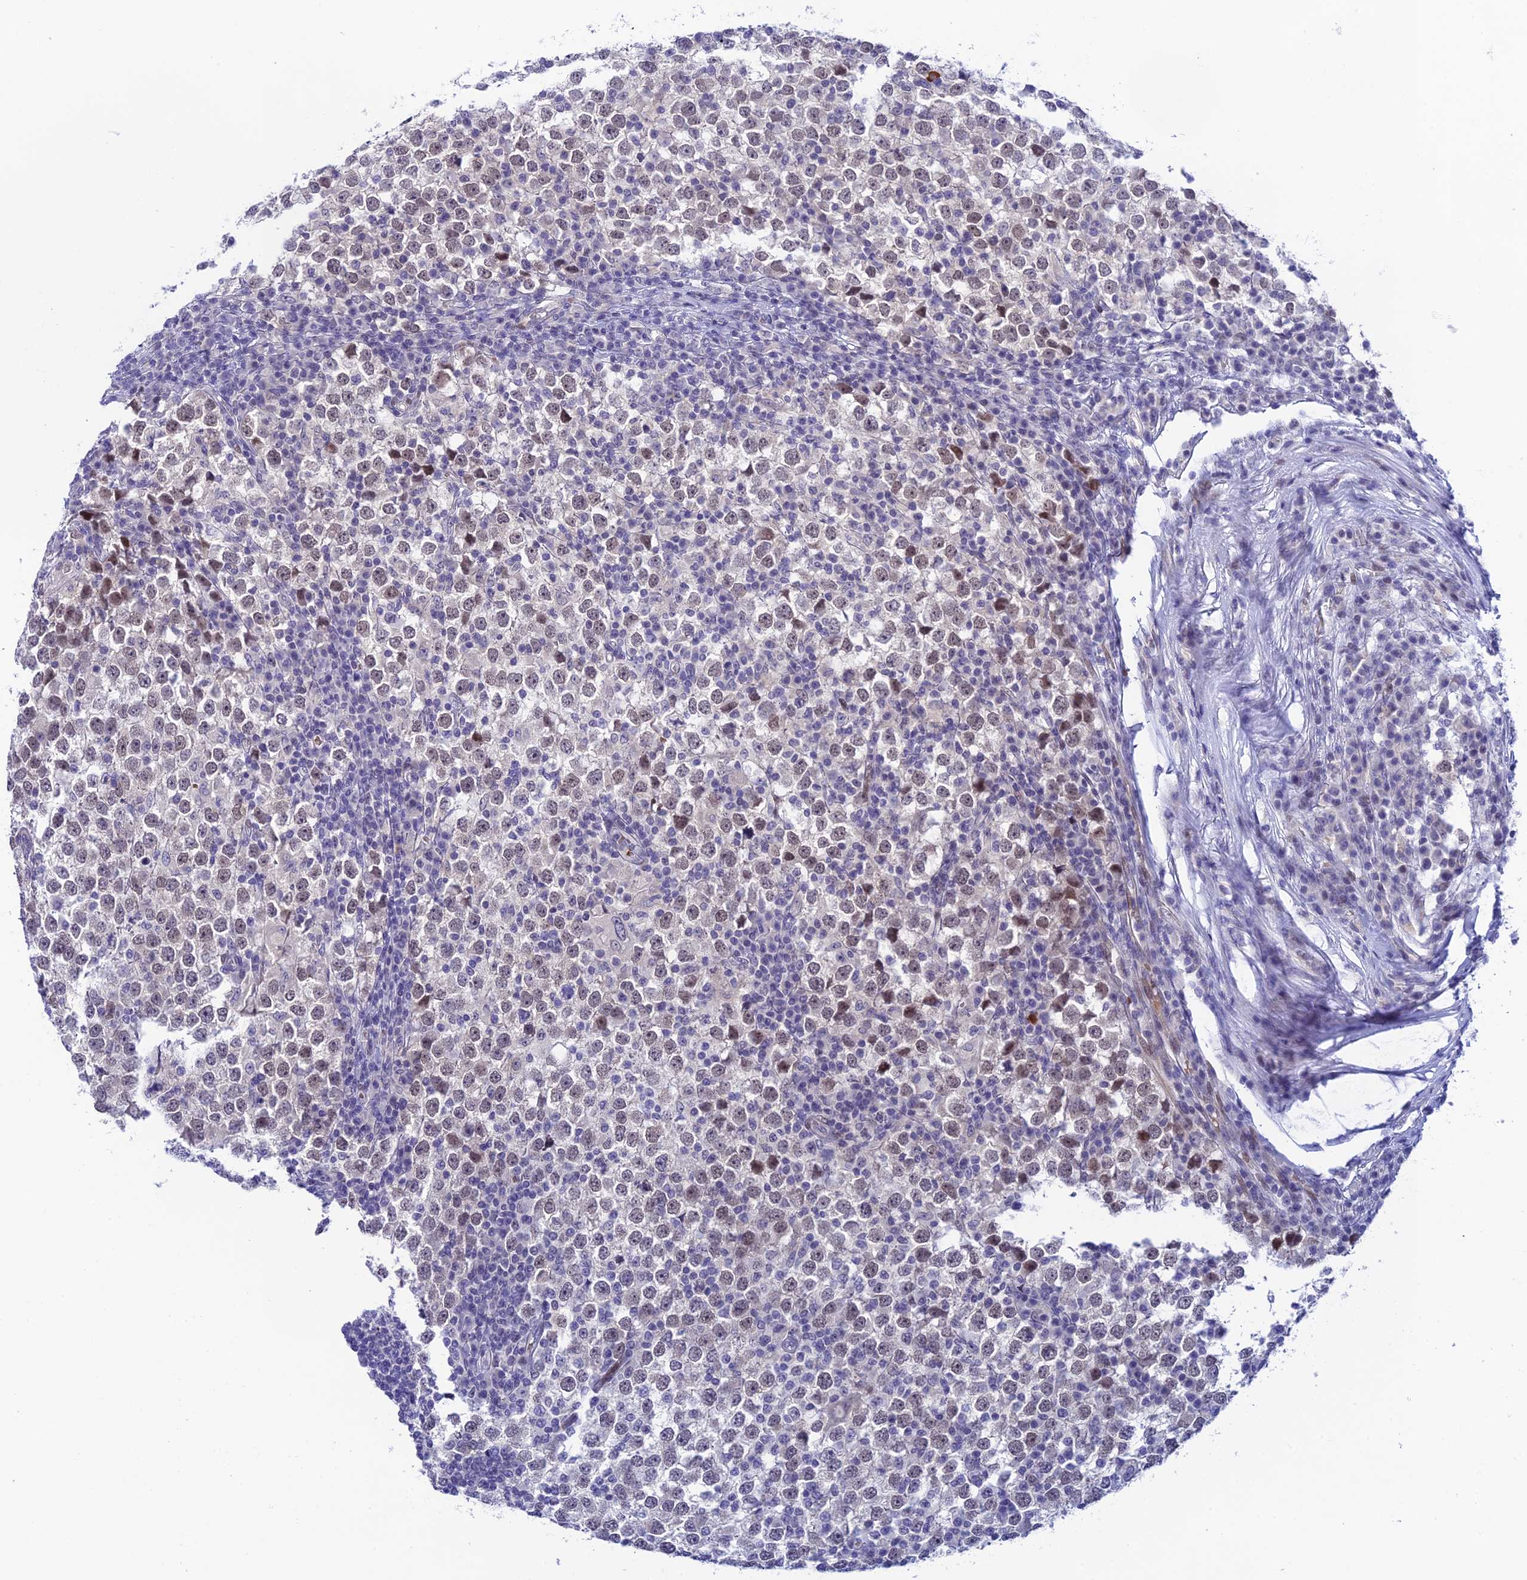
{"staining": {"intensity": "weak", "quantity": "25%-75%", "location": "nuclear"}, "tissue": "testis cancer", "cell_type": "Tumor cells", "image_type": "cancer", "snomed": [{"axis": "morphology", "description": "Seminoma, NOS"}, {"axis": "topography", "description": "Testis"}], "caption": "Testis cancer was stained to show a protein in brown. There is low levels of weak nuclear staining in about 25%-75% of tumor cells.", "gene": "RASGEF1B", "patient": {"sex": "male", "age": 65}}